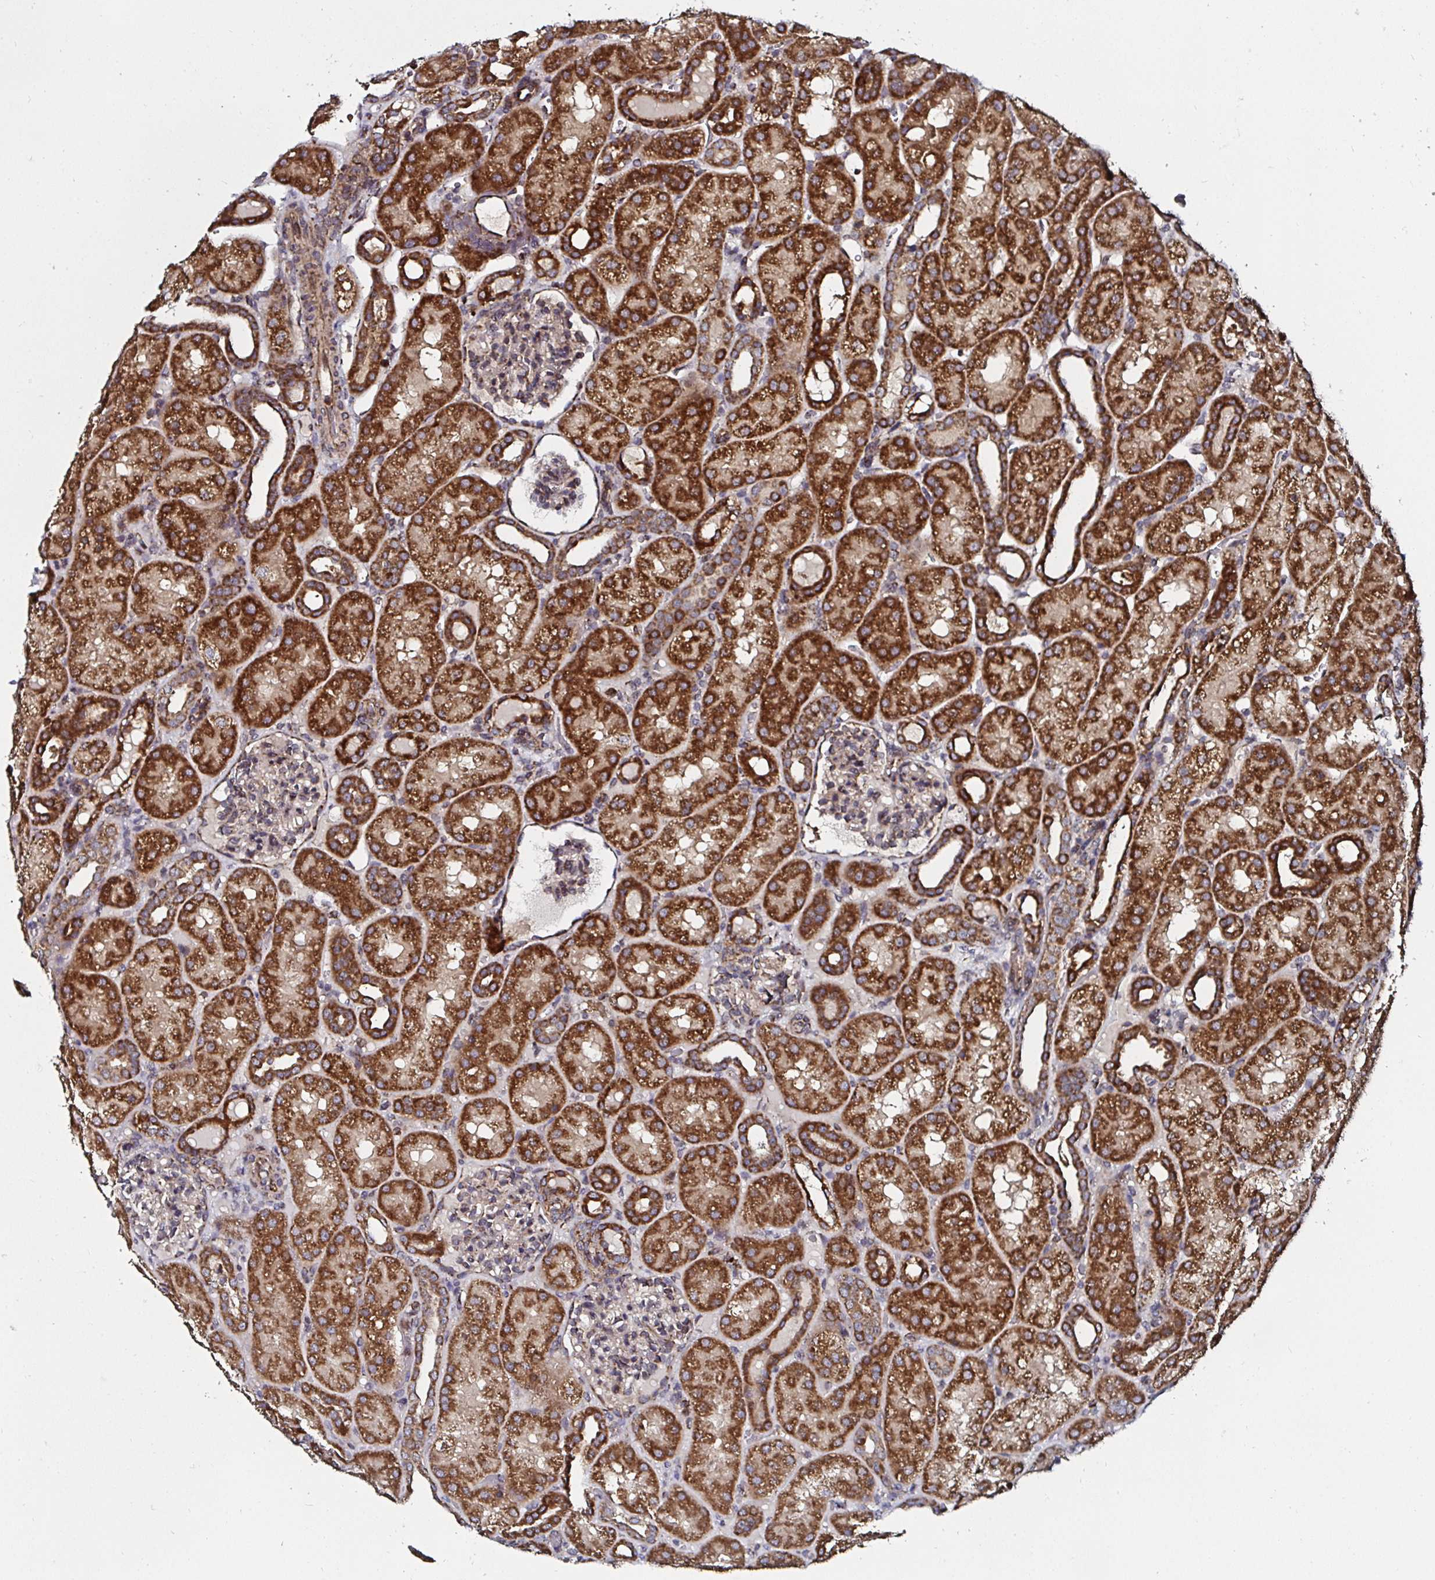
{"staining": {"intensity": "moderate", "quantity": "<25%", "location": "cytoplasmic/membranous"}, "tissue": "kidney", "cell_type": "Cells in glomeruli", "image_type": "normal", "snomed": [{"axis": "morphology", "description": "Normal tissue, NOS"}, {"axis": "topography", "description": "Kidney"}], "caption": "Benign kidney was stained to show a protein in brown. There is low levels of moderate cytoplasmic/membranous positivity in about <25% of cells in glomeruli. The staining was performed using DAB (3,3'-diaminobenzidine) to visualize the protein expression in brown, while the nuclei were stained in blue with hematoxylin (Magnification: 20x).", "gene": "ATAD3A", "patient": {"sex": "male", "age": 2}}